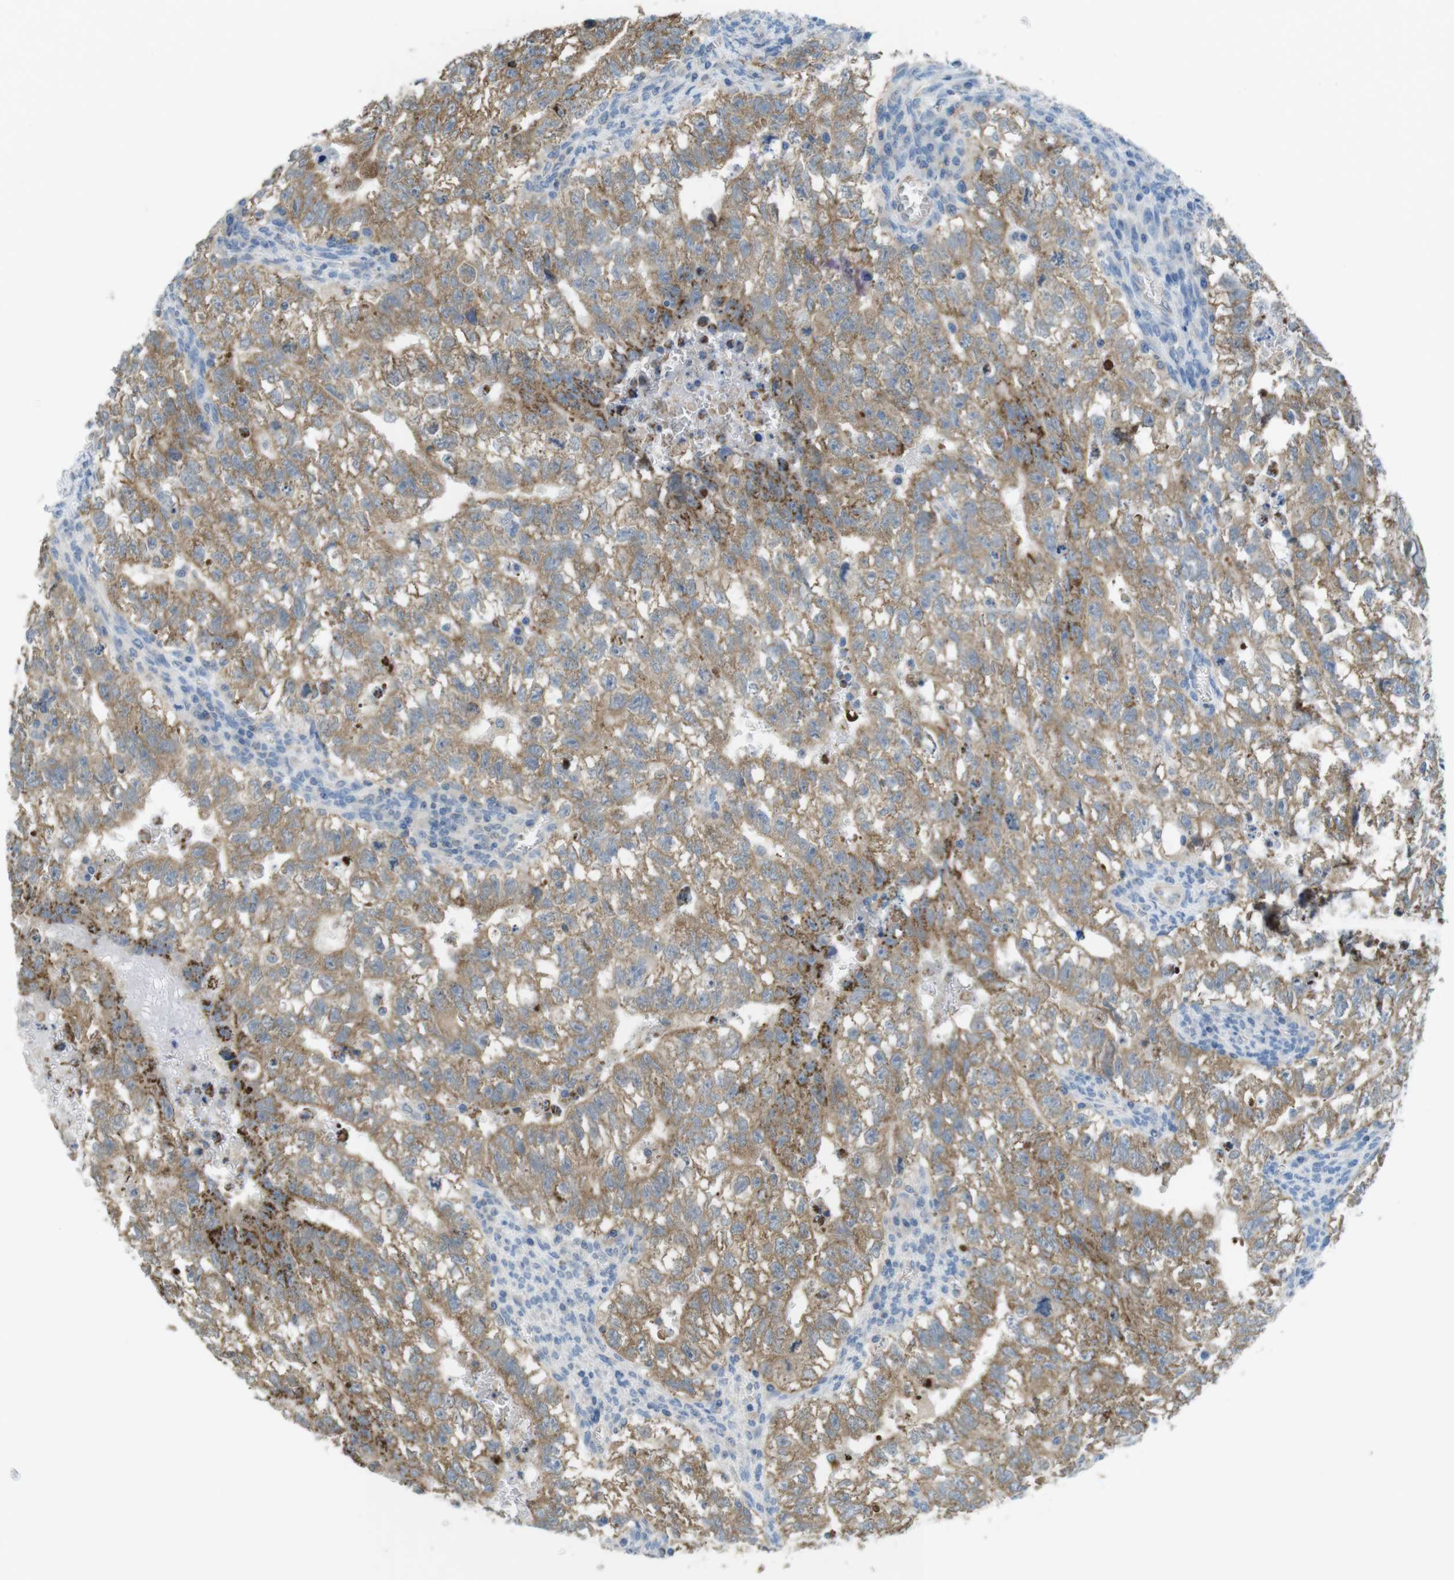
{"staining": {"intensity": "moderate", "quantity": ">75%", "location": "cytoplasmic/membranous"}, "tissue": "testis cancer", "cell_type": "Tumor cells", "image_type": "cancer", "snomed": [{"axis": "morphology", "description": "Seminoma, NOS"}, {"axis": "morphology", "description": "Carcinoma, Embryonal, NOS"}, {"axis": "topography", "description": "Testis"}], "caption": "Tumor cells display medium levels of moderate cytoplasmic/membranous staining in approximately >75% of cells in human testis embryonal carcinoma.", "gene": "GRIK2", "patient": {"sex": "male", "age": 38}}